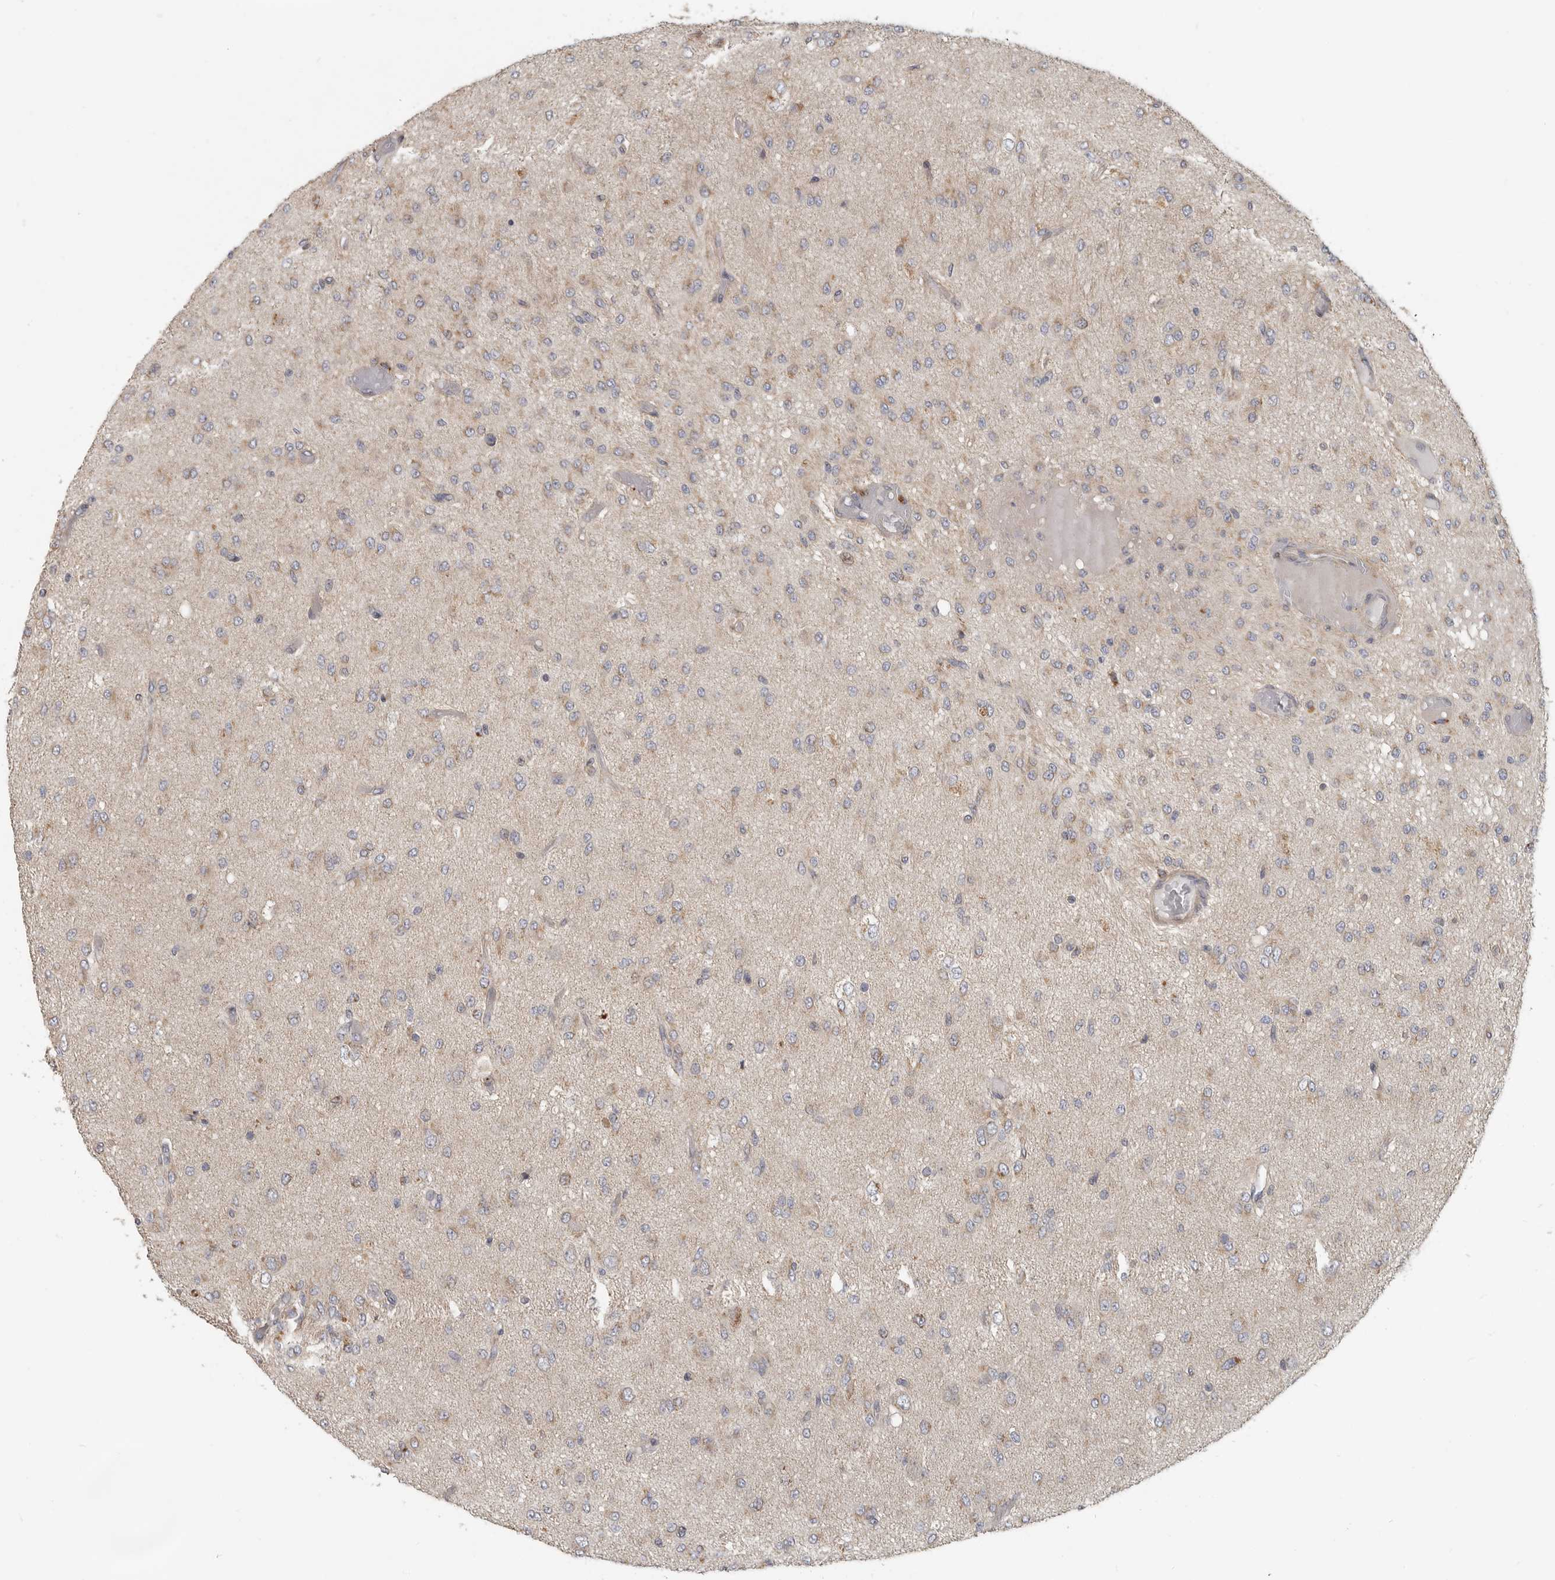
{"staining": {"intensity": "weak", "quantity": "25%-75%", "location": "cytoplasmic/membranous"}, "tissue": "glioma", "cell_type": "Tumor cells", "image_type": "cancer", "snomed": [{"axis": "morphology", "description": "Glioma, malignant, High grade"}, {"axis": "topography", "description": "Brain"}], "caption": "Immunohistochemistry (IHC) micrograph of human glioma stained for a protein (brown), which demonstrates low levels of weak cytoplasmic/membranous expression in about 25%-75% of tumor cells.", "gene": "UNK", "patient": {"sex": "female", "age": 59}}